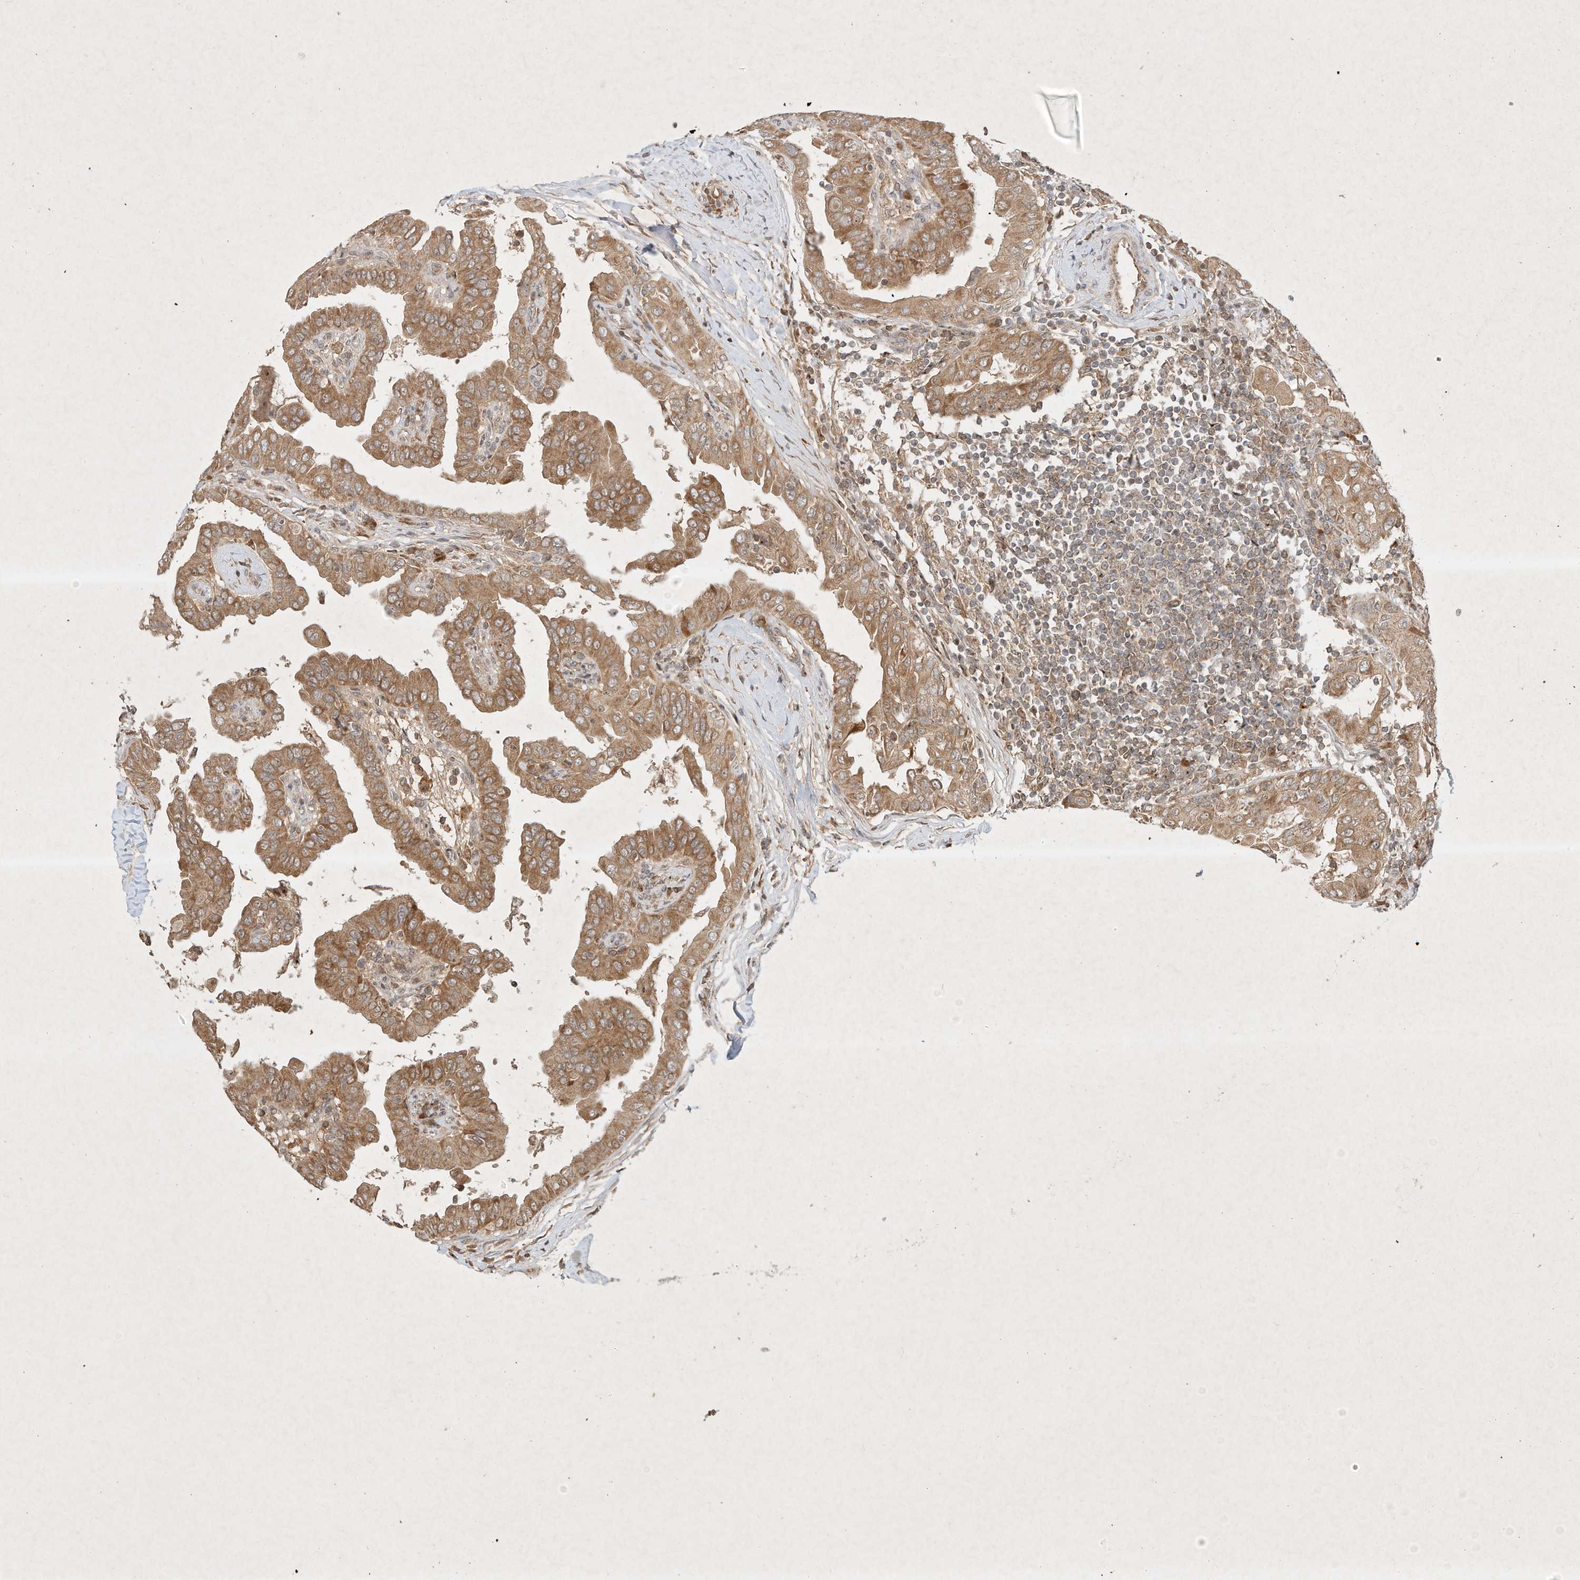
{"staining": {"intensity": "moderate", "quantity": ">75%", "location": "cytoplasmic/membranous"}, "tissue": "thyroid cancer", "cell_type": "Tumor cells", "image_type": "cancer", "snomed": [{"axis": "morphology", "description": "Papillary adenocarcinoma, NOS"}, {"axis": "topography", "description": "Thyroid gland"}], "caption": "There is medium levels of moderate cytoplasmic/membranous positivity in tumor cells of papillary adenocarcinoma (thyroid), as demonstrated by immunohistochemical staining (brown color).", "gene": "BTRC", "patient": {"sex": "male", "age": 33}}